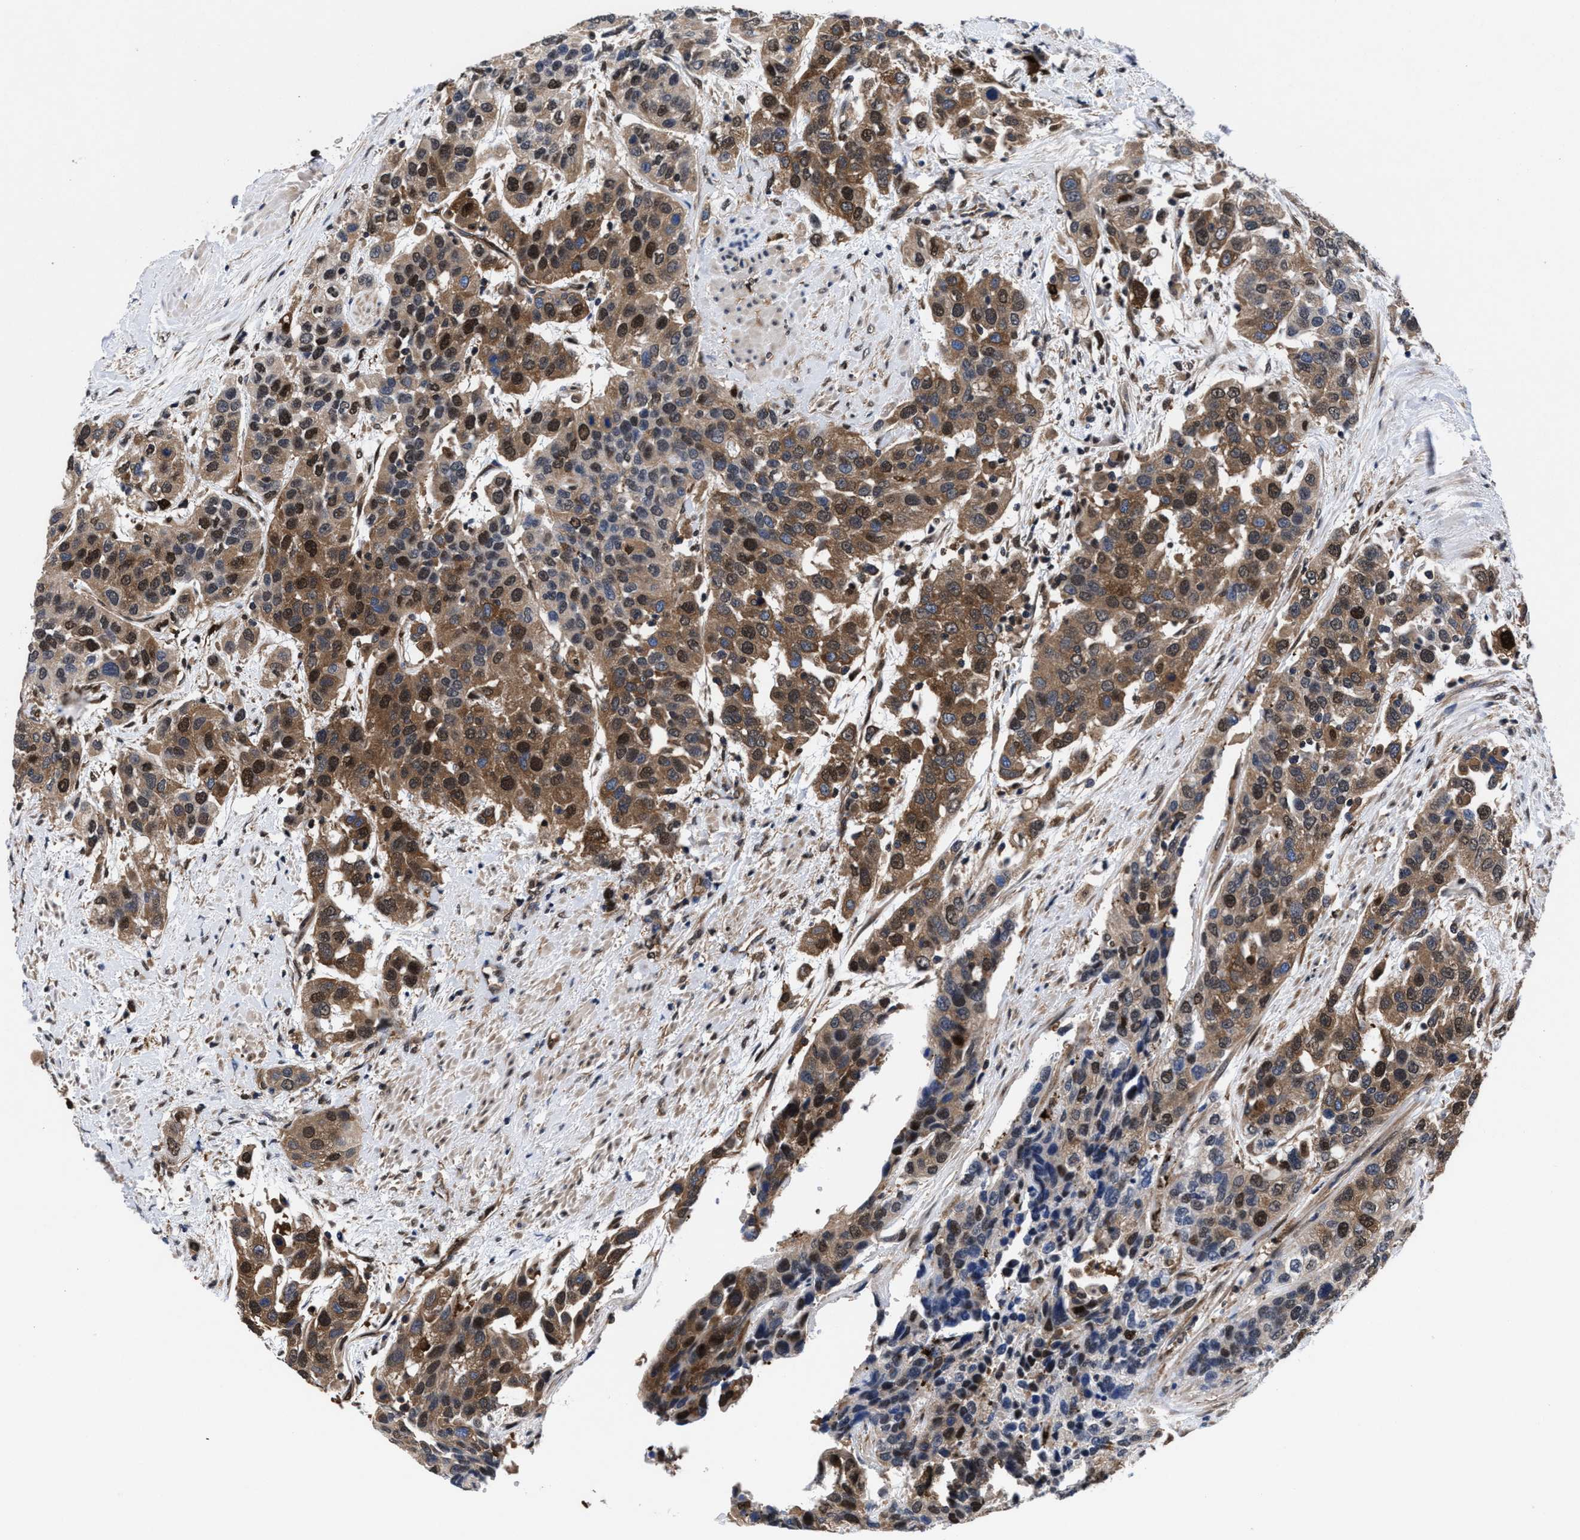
{"staining": {"intensity": "moderate", "quantity": ">75%", "location": "cytoplasmic/membranous,nuclear"}, "tissue": "urothelial cancer", "cell_type": "Tumor cells", "image_type": "cancer", "snomed": [{"axis": "morphology", "description": "Urothelial carcinoma, High grade"}, {"axis": "topography", "description": "Urinary bladder"}], "caption": "About >75% of tumor cells in human high-grade urothelial carcinoma show moderate cytoplasmic/membranous and nuclear protein positivity as visualized by brown immunohistochemical staining.", "gene": "ACLY", "patient": {"sex": "female", "age": 80}}